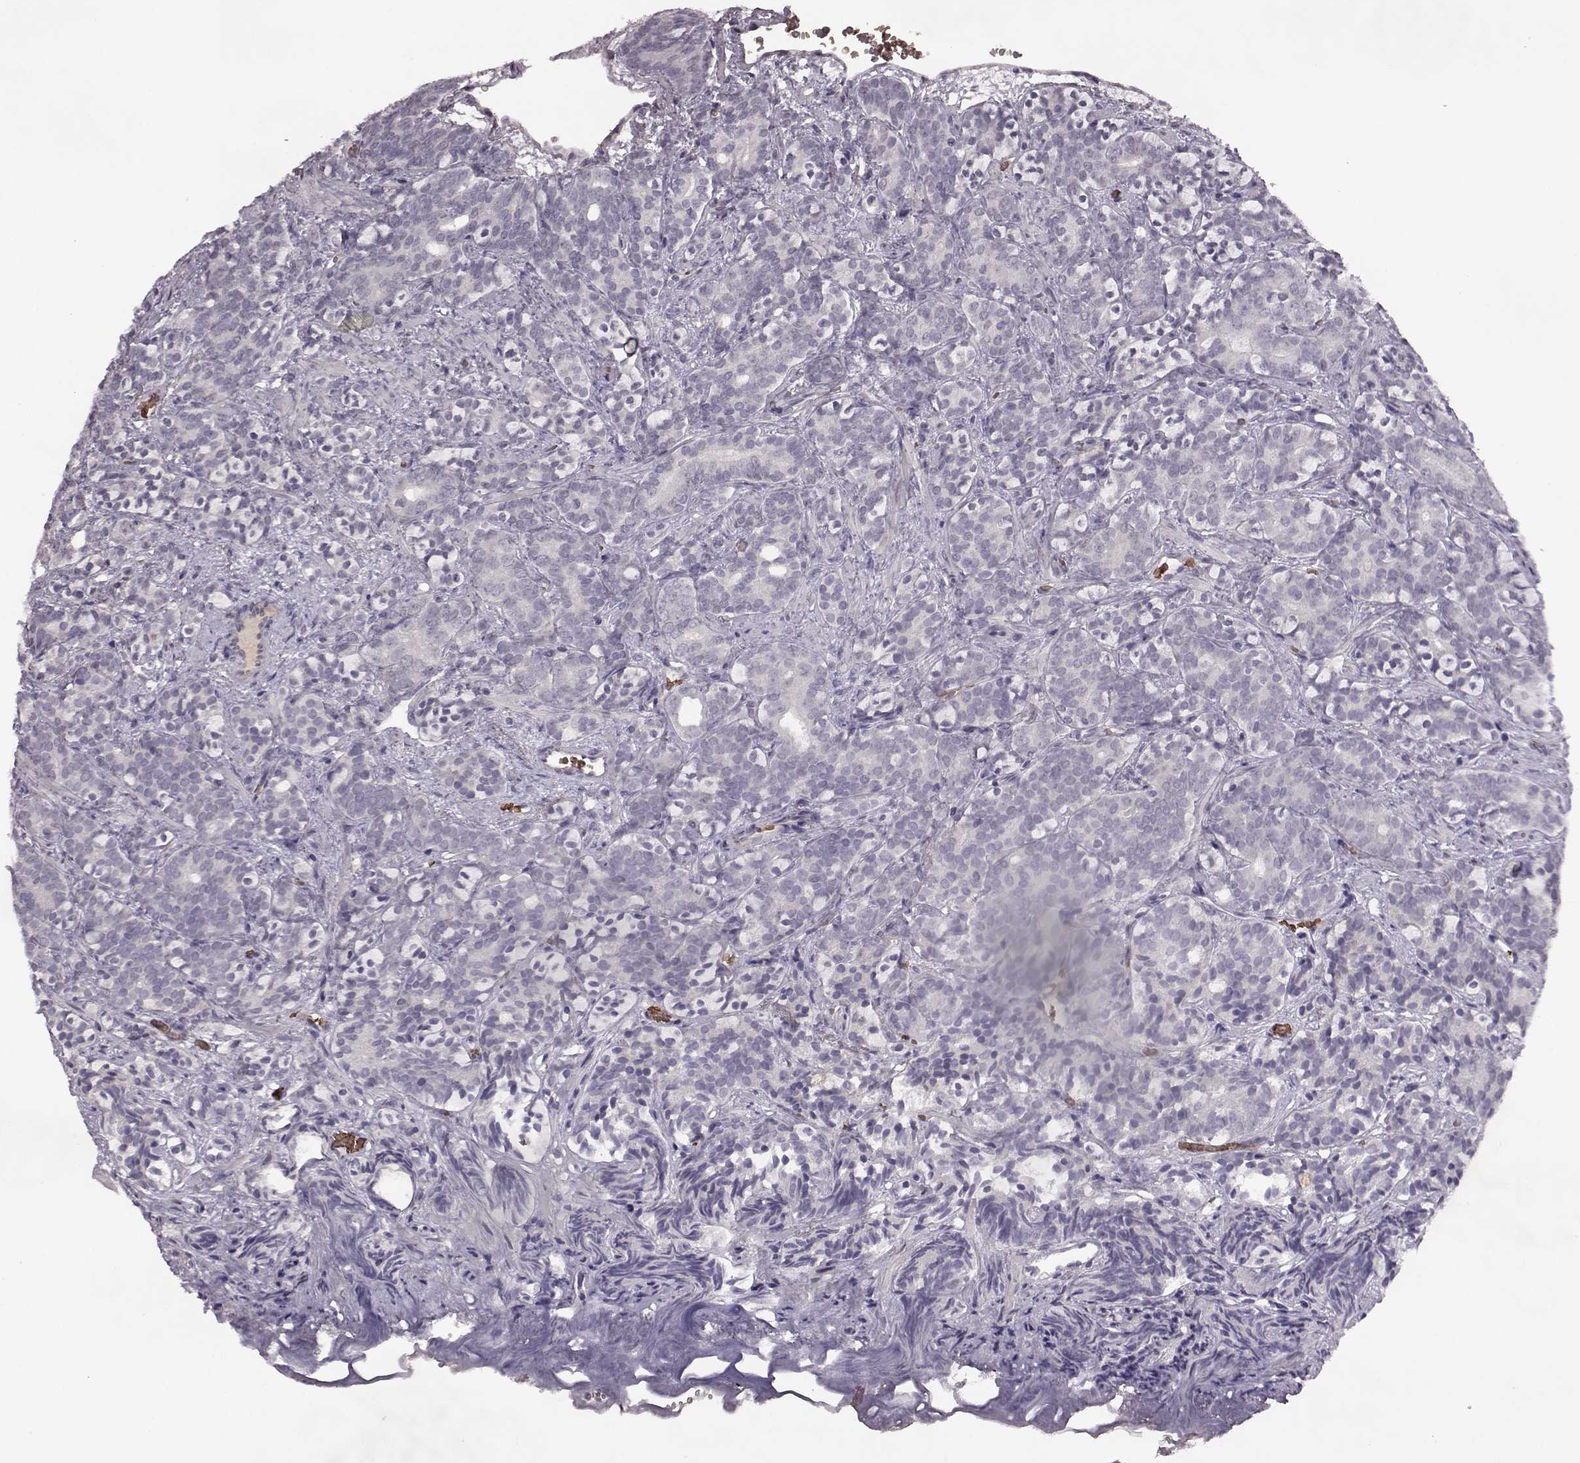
{"staining": {"intensity": "negative", "quantity": "none", "location": "none"}, "tissue": "prostate cancer", "cell_type": "Tumor cells", "image_type": "cancer", "snomed": [{"axis": "morphology", "description": "Adenocarcinoma, High grade"}, {"axis": "topography", "description": "Prostate"}], "caption": "The photomicrograph demonstrates no significant expression in tumor cells of high-grade adenocarcinoma (prostate). (Brightfield microscopy of DAB (3,3'-diaminobenzidine) IHC at high magnification).", "gene": "PROP1", "patient": {"sex": "male", "age": 84}}